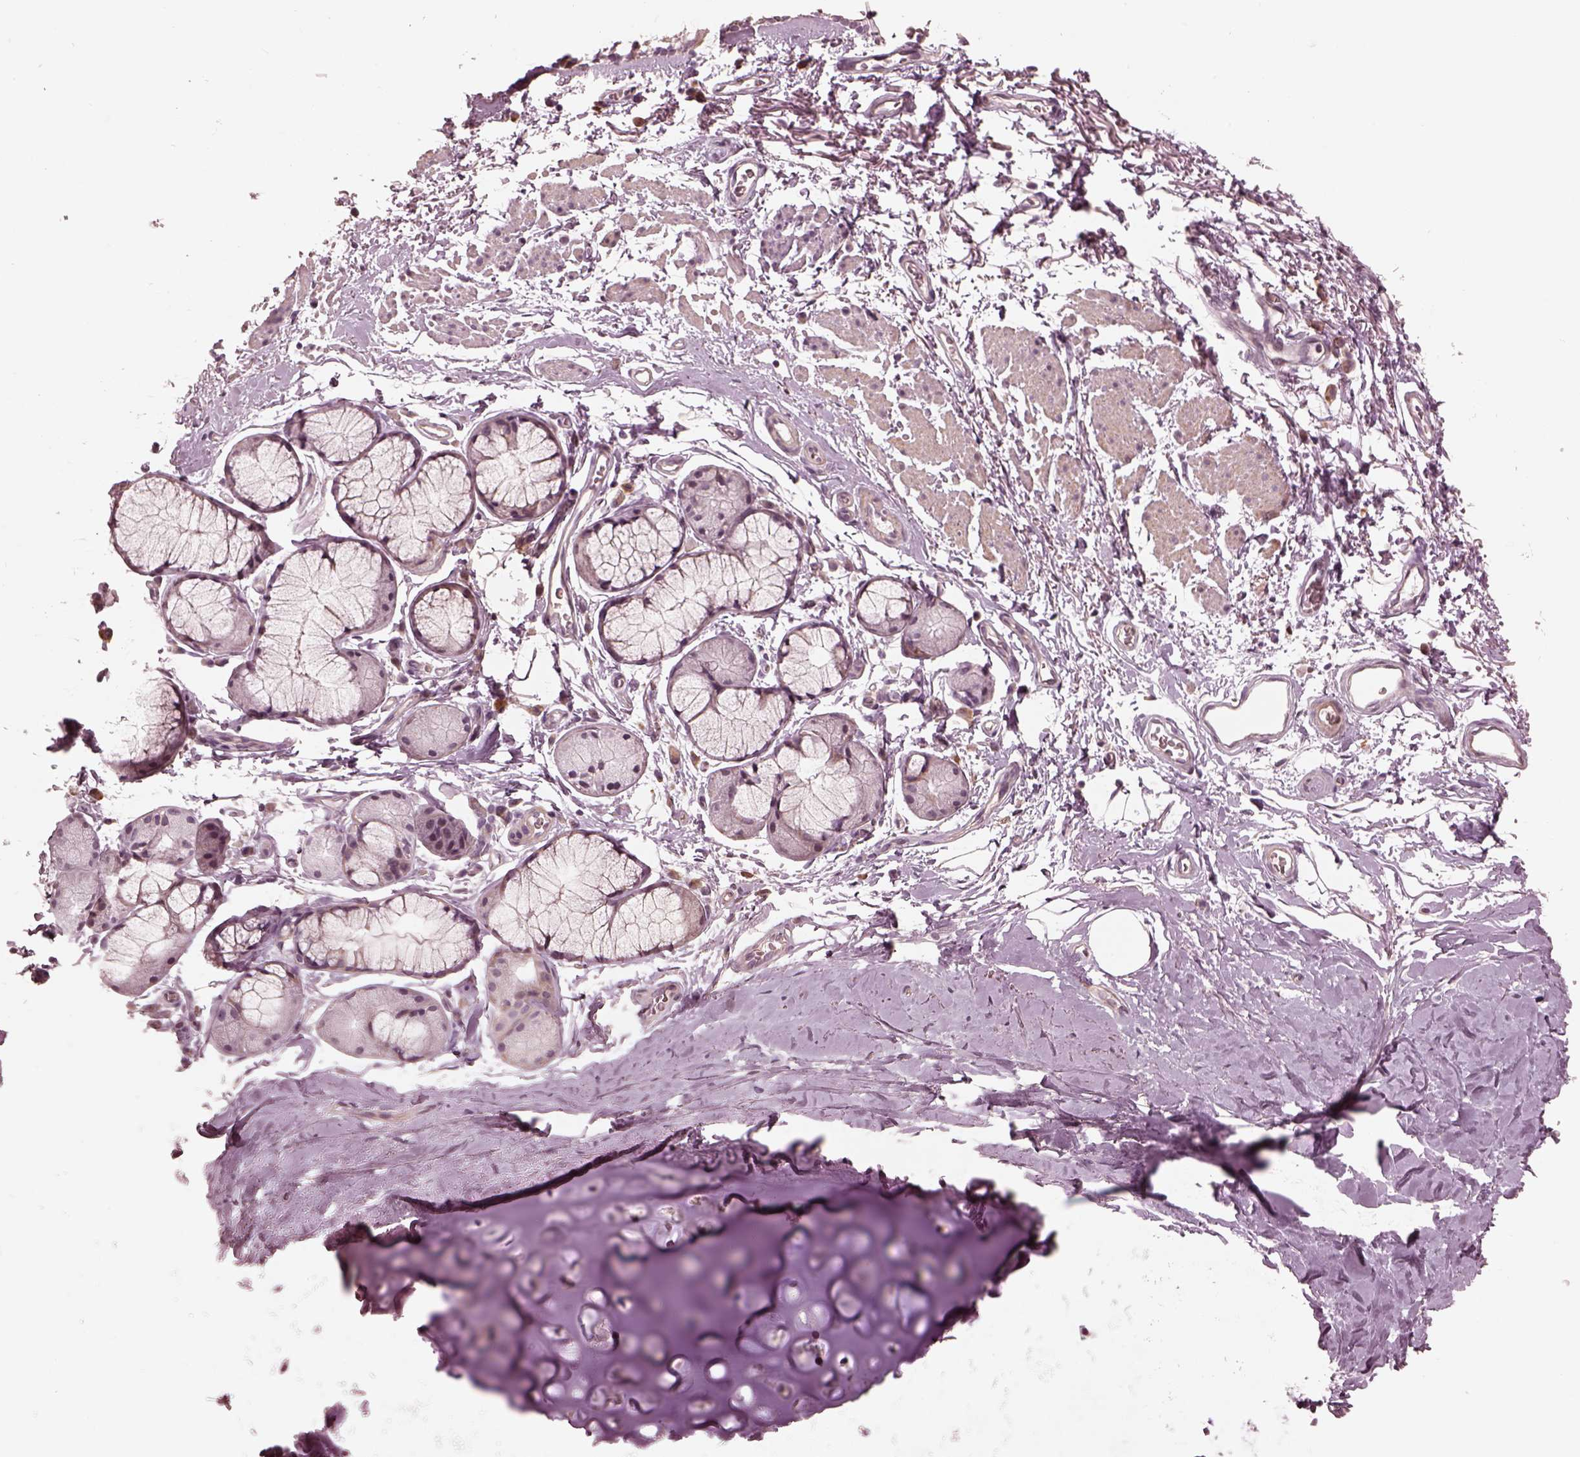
{"staining": {"intensity": "negative", "quantity": "none", "location": "none"}, "tissue": "adipose tissue", "cell_type": "Adipocytes", "image_type": "normal", "snomed": [{"axis": "morphology", "description": "Normal tissue, NOS"}, {"axis": "topography", "description": "Cartilage tissue"}, {"axis": "topography", "description": "Bronchus"}], "caption": "DAB (3,3'-diaminobenzidine) immunohistochemical staining of unremarkable adipose tissue shows no significant positivity in adipocytes.", "gene": "OPTC", "patient": {"sex": "female", "age": 79}}